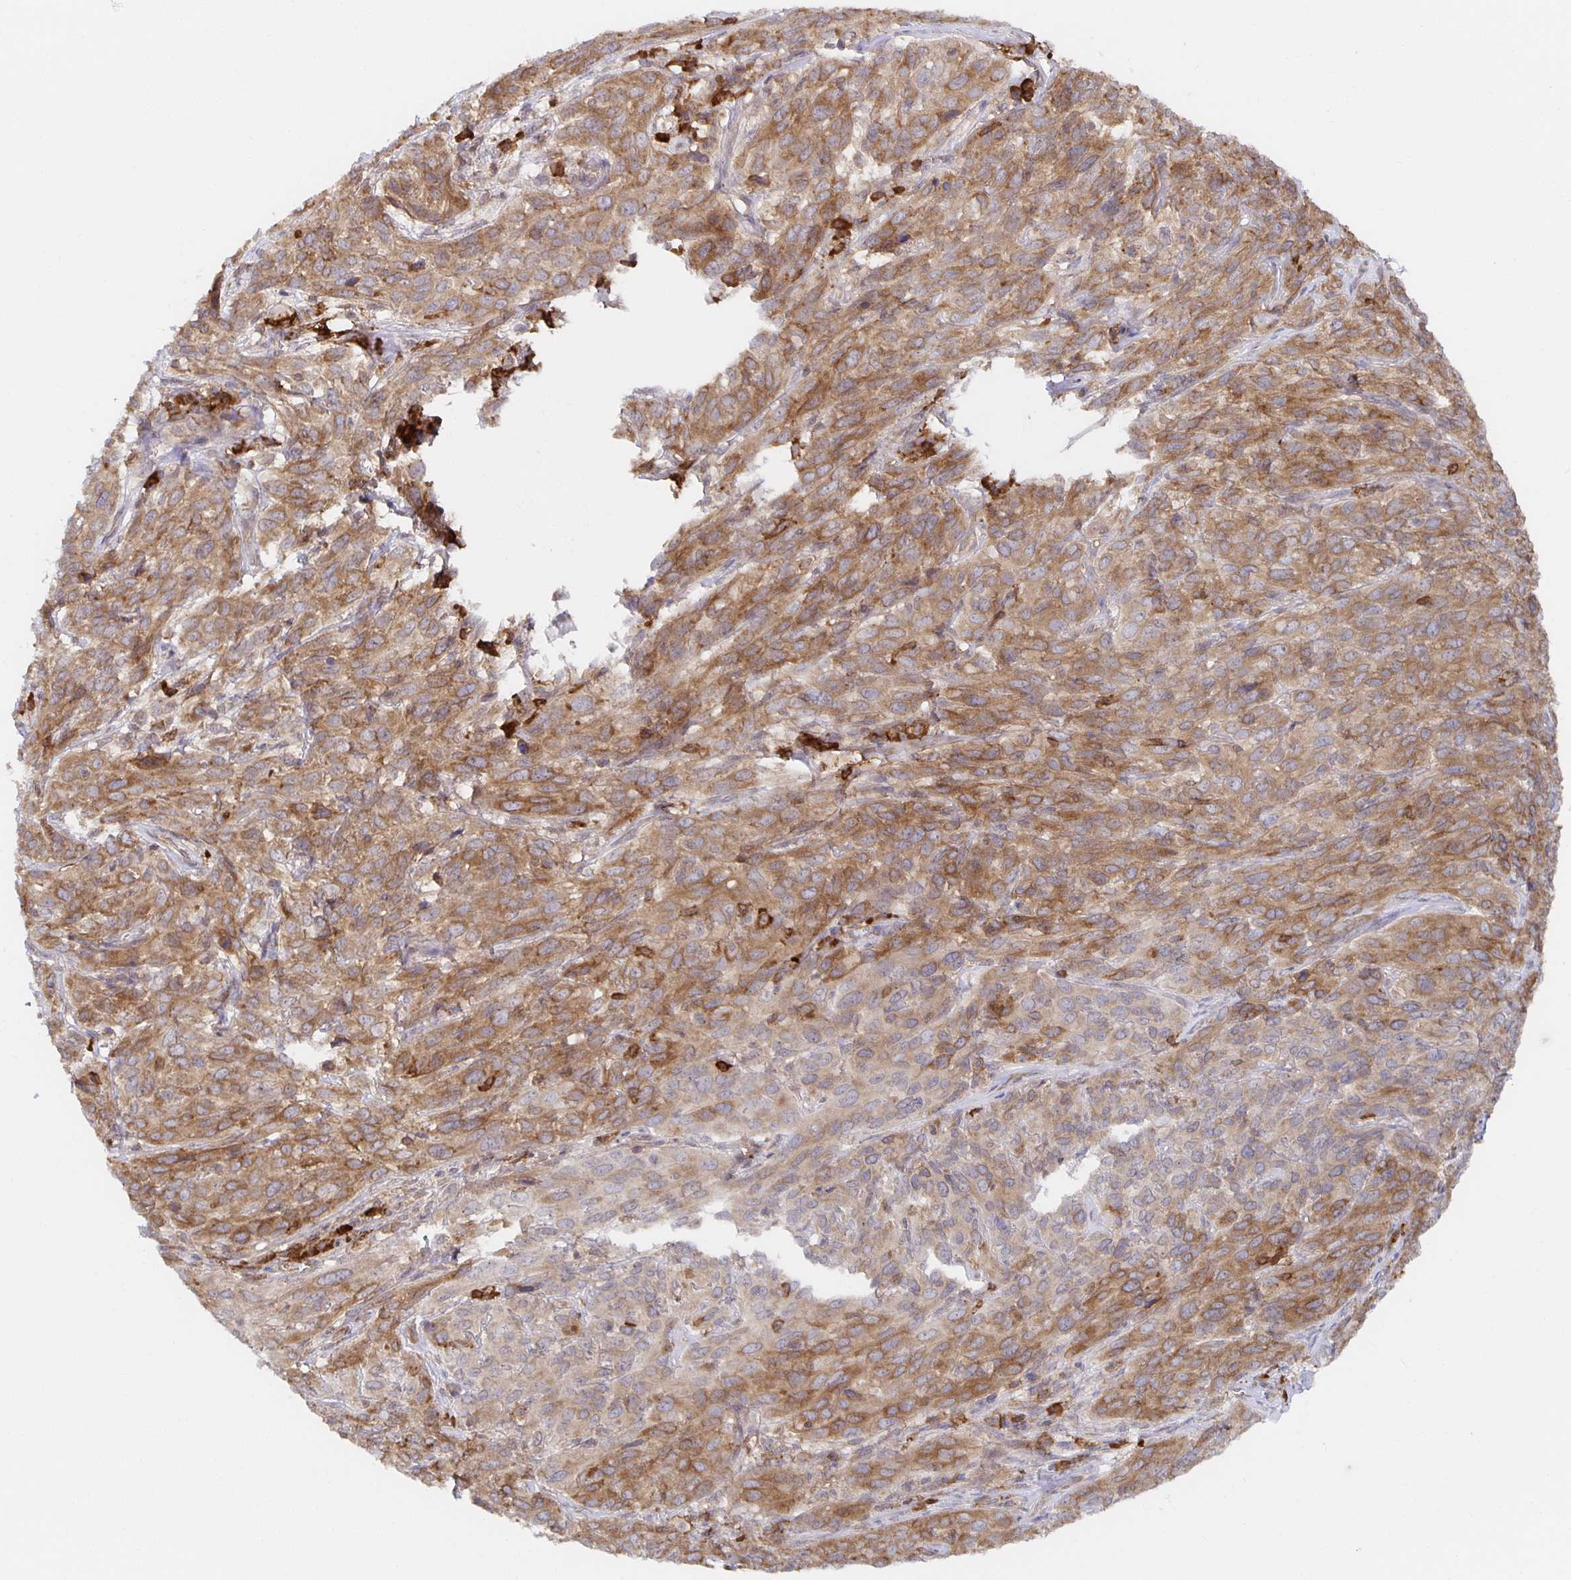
{"staining": {"intensity": "moderate", "quantity": ">75%", "location": "cytoplasmic/membranous"}, "tissue": "cervical cancer", "cell_type": "Tumor cells", "image_type": "cancer", "snomed": [{"axis": "morphology", "description": "Squamous cell carcinoma, NOS"}, {"axis": "topography", "description": "Cervix"}], "caption": "Immunohistochemical staining of cervical squamous cell carcinoma demonstrates moderate cytoplasmic/membranous protein positivity in about >75% of tumor cells.", "gene": "BAD", "patient": {"sex": "female", "age": 51}}